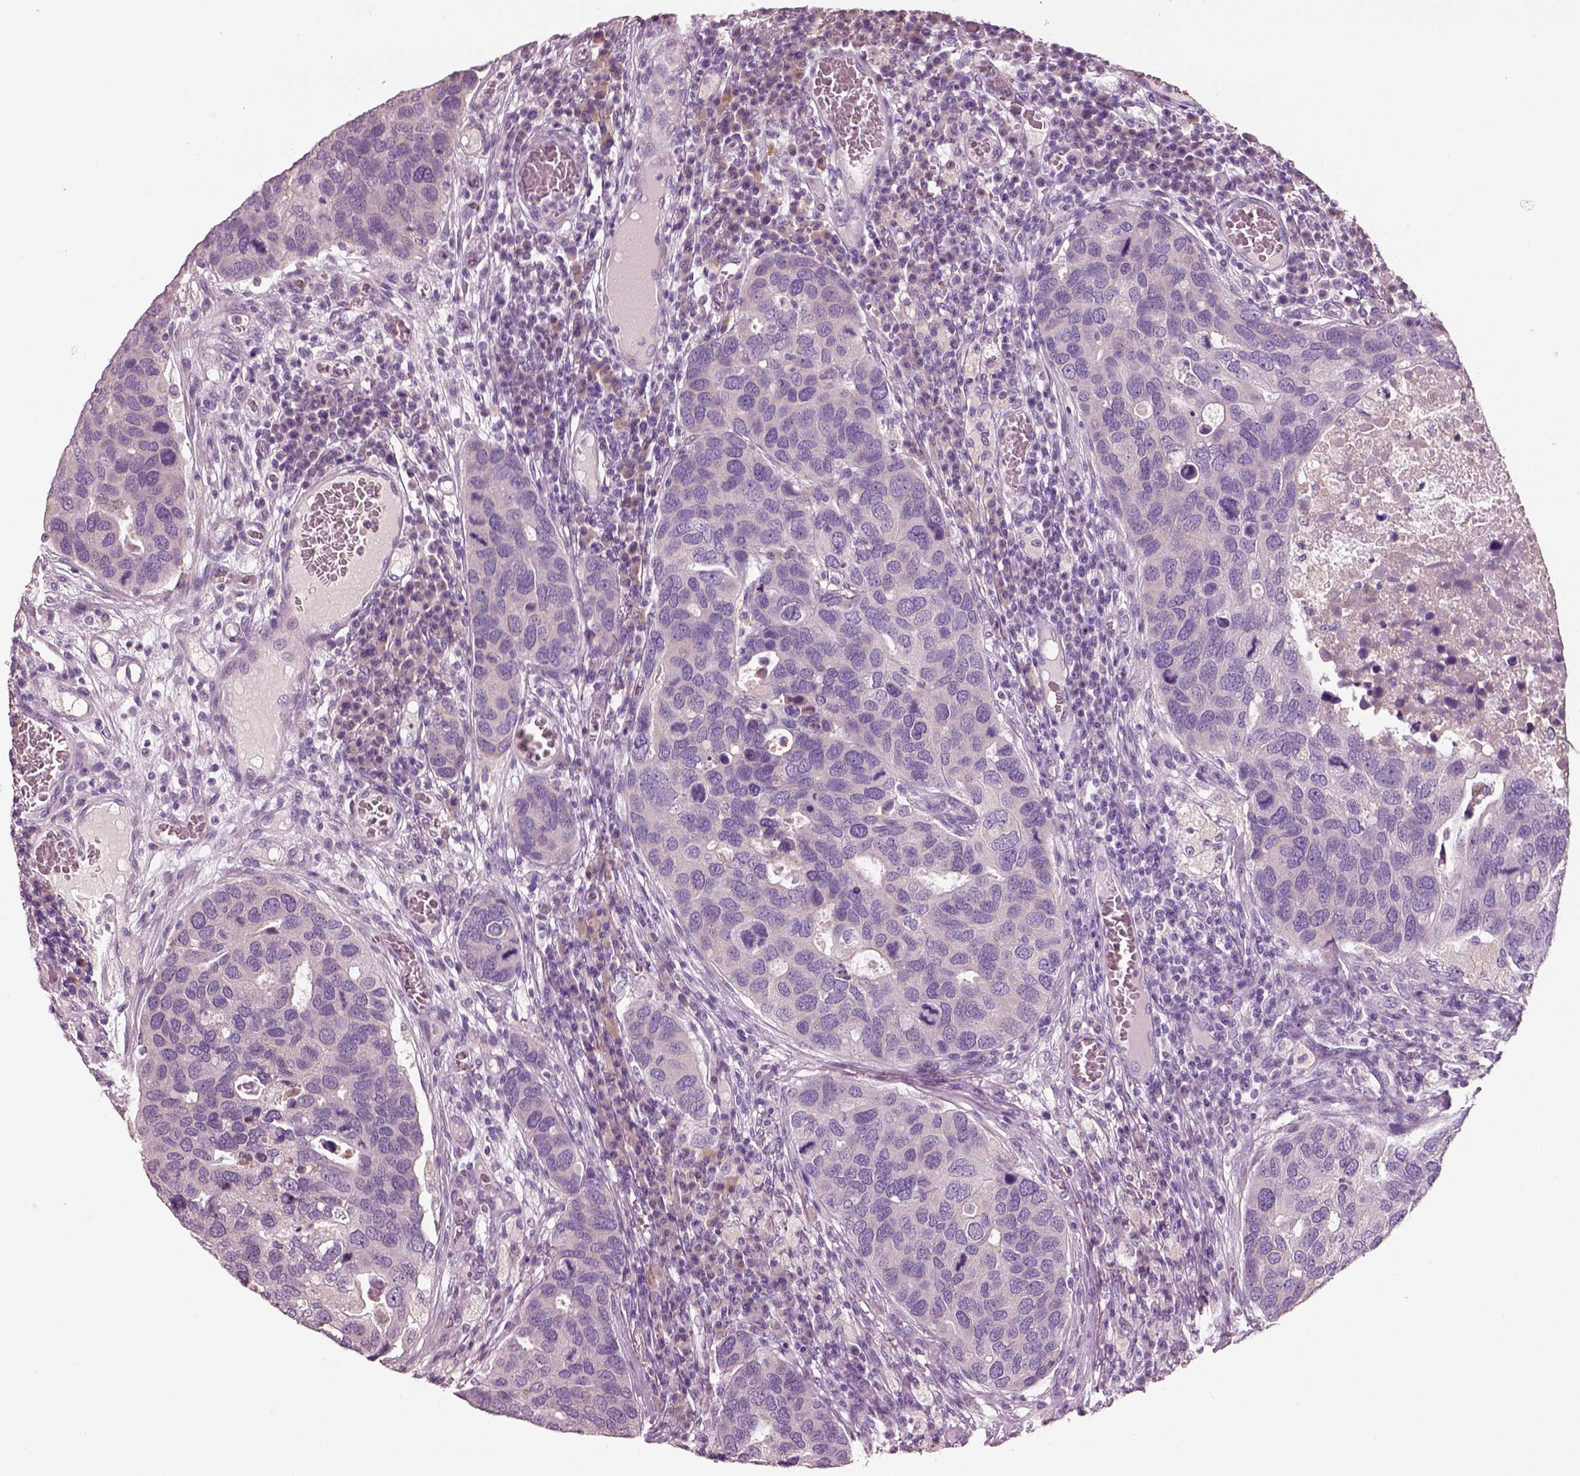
{"staining": {"intensity": "negative", "quantity": "none", "location": "none"}, "tissue": "breast cancer", "cell_type": "Tumor cells", "image_type": "cancer", "snomed": [{"axis": "morphology", "description": "Duct carcinoma"}, {"axis": "topography", "description": "Breast"}], "caption": "Image shows no protein staining in tumor cells of intraductal carcinoma (breast) tissue. The staining was performed using DAB to visualize the protein expression in brown, while the nuclei were stained in blue with hematoxylin (Magnification: 20x).", "gene": "PNOC", "patient": {"sex": "female", "age": 83}}